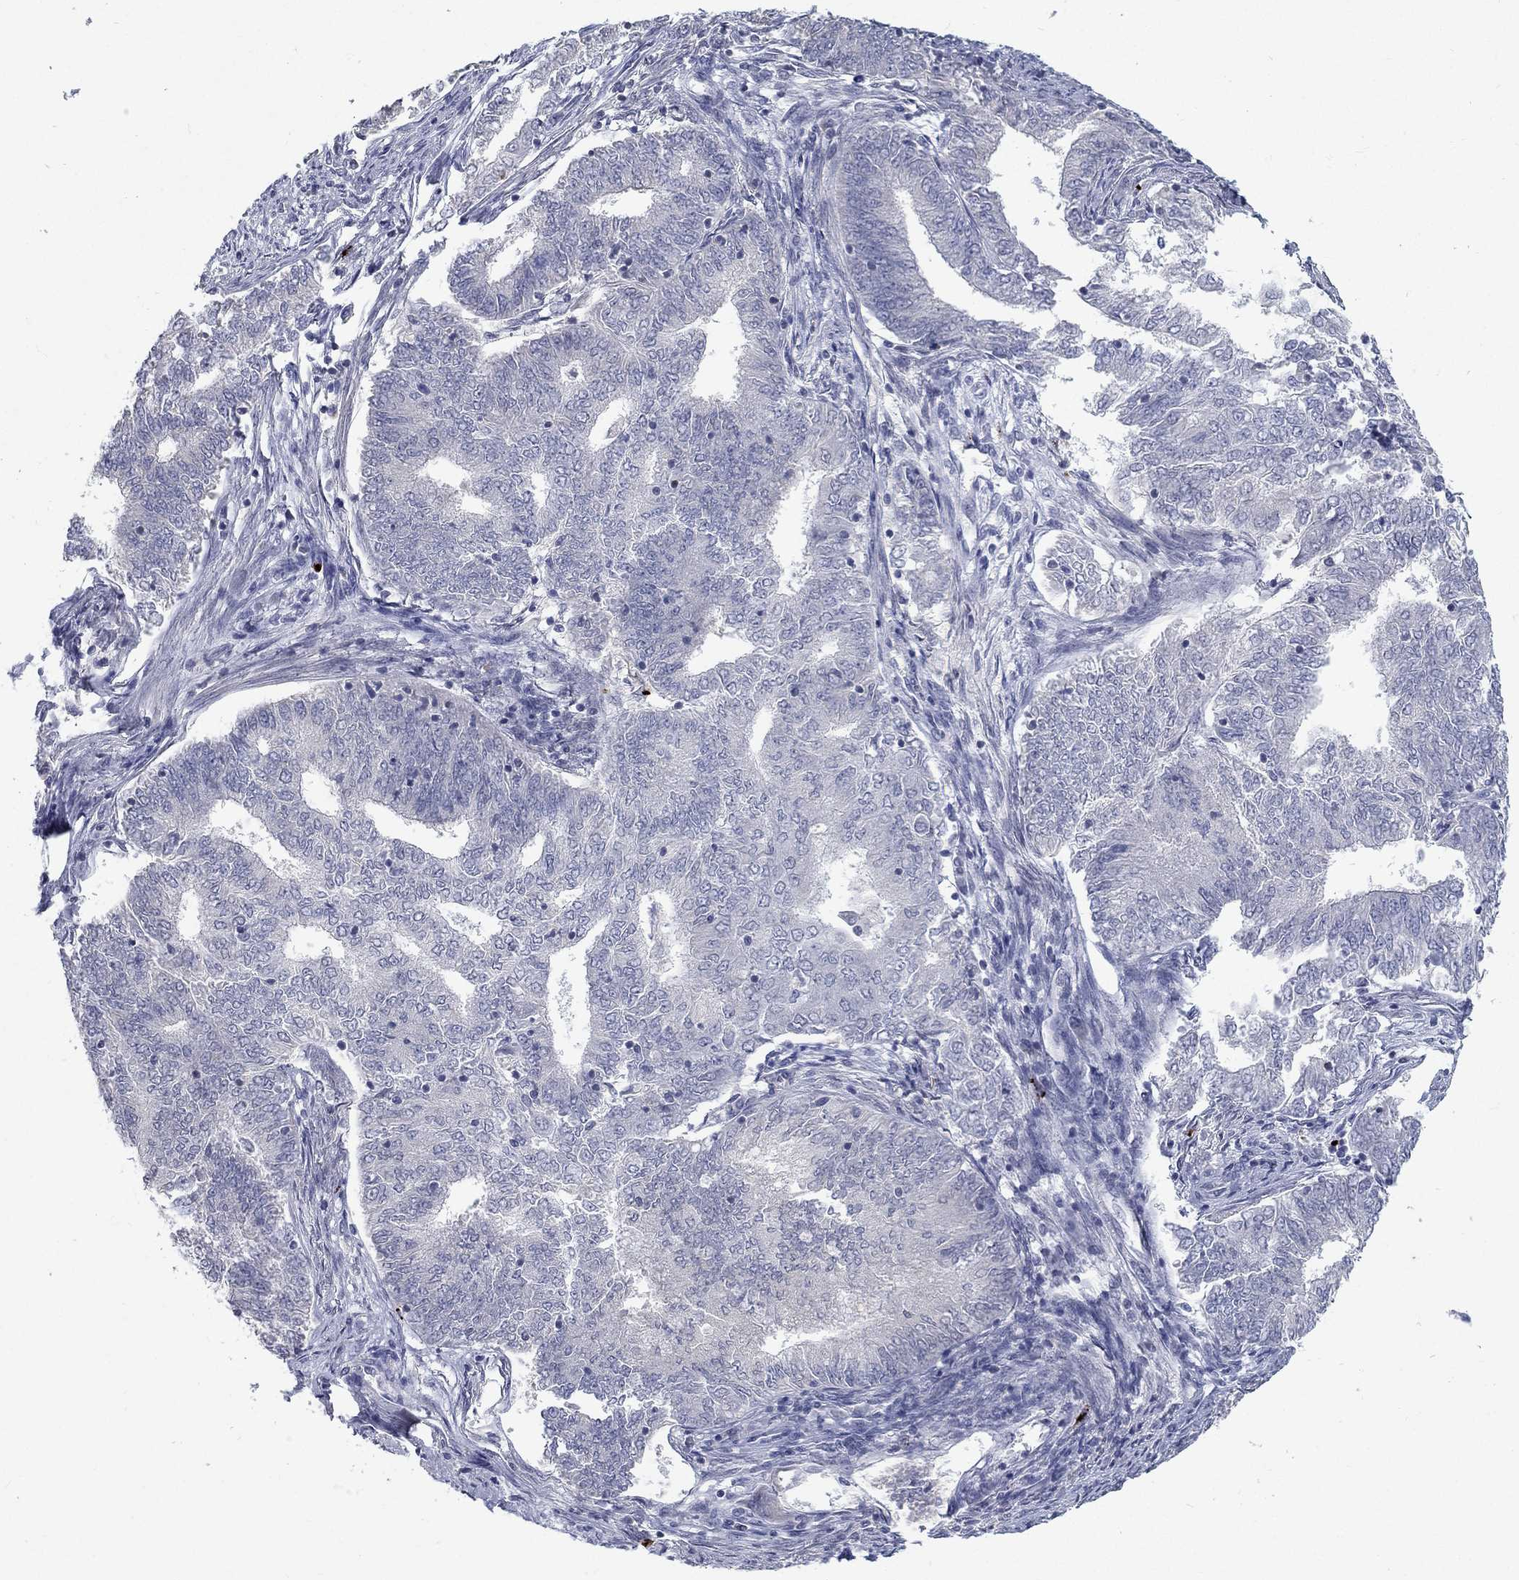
{"staining": {"intensity": "negative", "quantity": "none", "location": "none"}, "tissue": "endometrial cancer", "cell_type": "Tumor cells", "image_type": "cancer", "snomed": [{"axis": "morphology", "description": "Adenocarcinoma, NOS"}, {"axis": "topography", "description": "Endometrium"}], "caption": "Adenocarcinoma (endometrial) stained for a protein using IHC displays no expression tumor cells.", "gene": "MTSS2", "patient": {"sex": "female", "age": 62}}